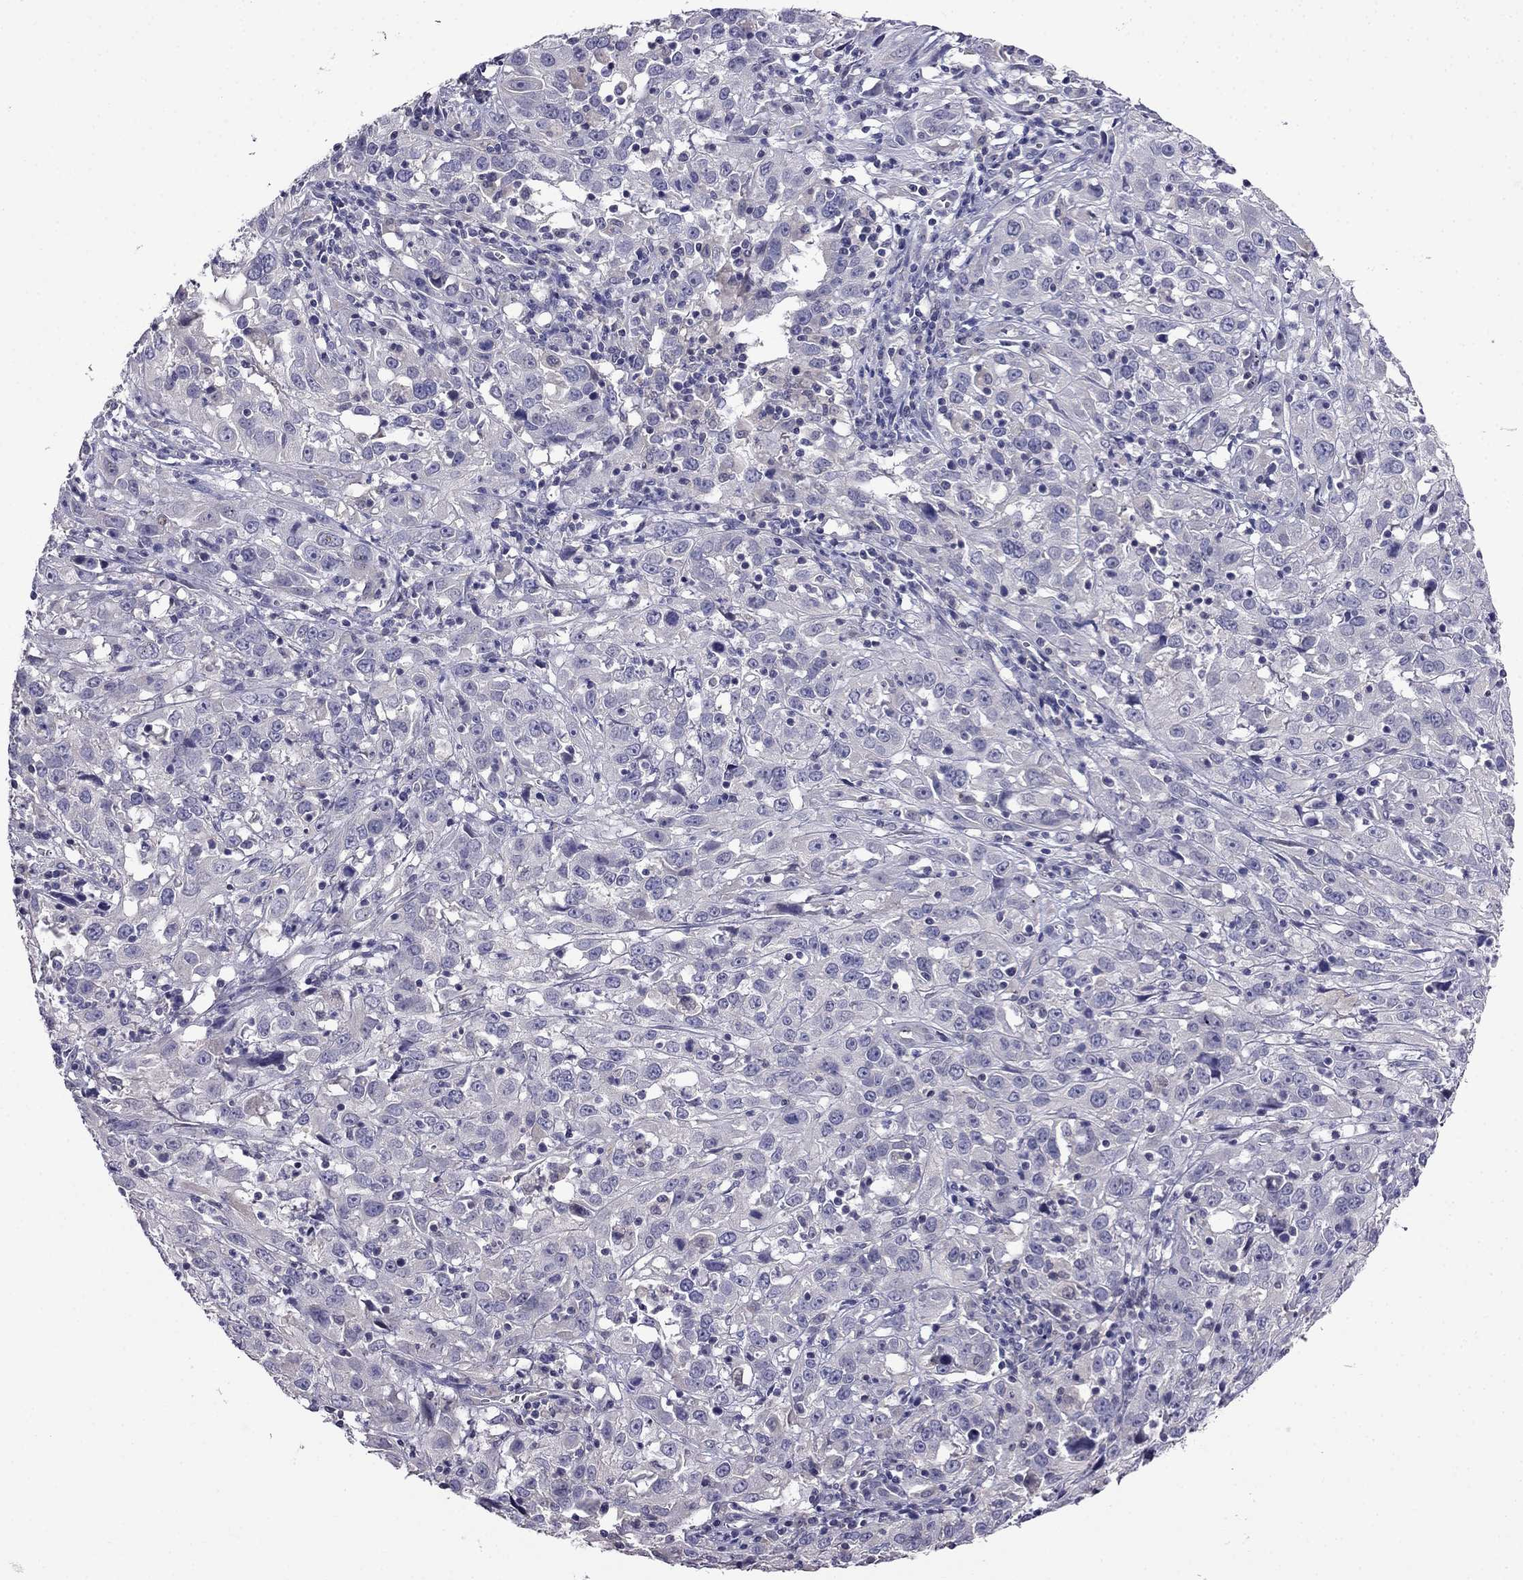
{"staining": {"intensity": "negative", "quantity": "none", "location": "none"}, "tissue": "cervical cancer", "cell_type": "Tumor cells", "image_type": "cancer", "snomed": [{"axis": "morphology", "description": "Squamous cell carcinoma, NOS"}, {"axis": "topography", "description": "Cervix"}], "caption": "An immunohistochemistry photomicrograph of cervical cancer is shown. There is no staining in tumor cells of cervical cancer.", "gene": "SCNN1D", "patient": {"sex": "female", "age": 32}}